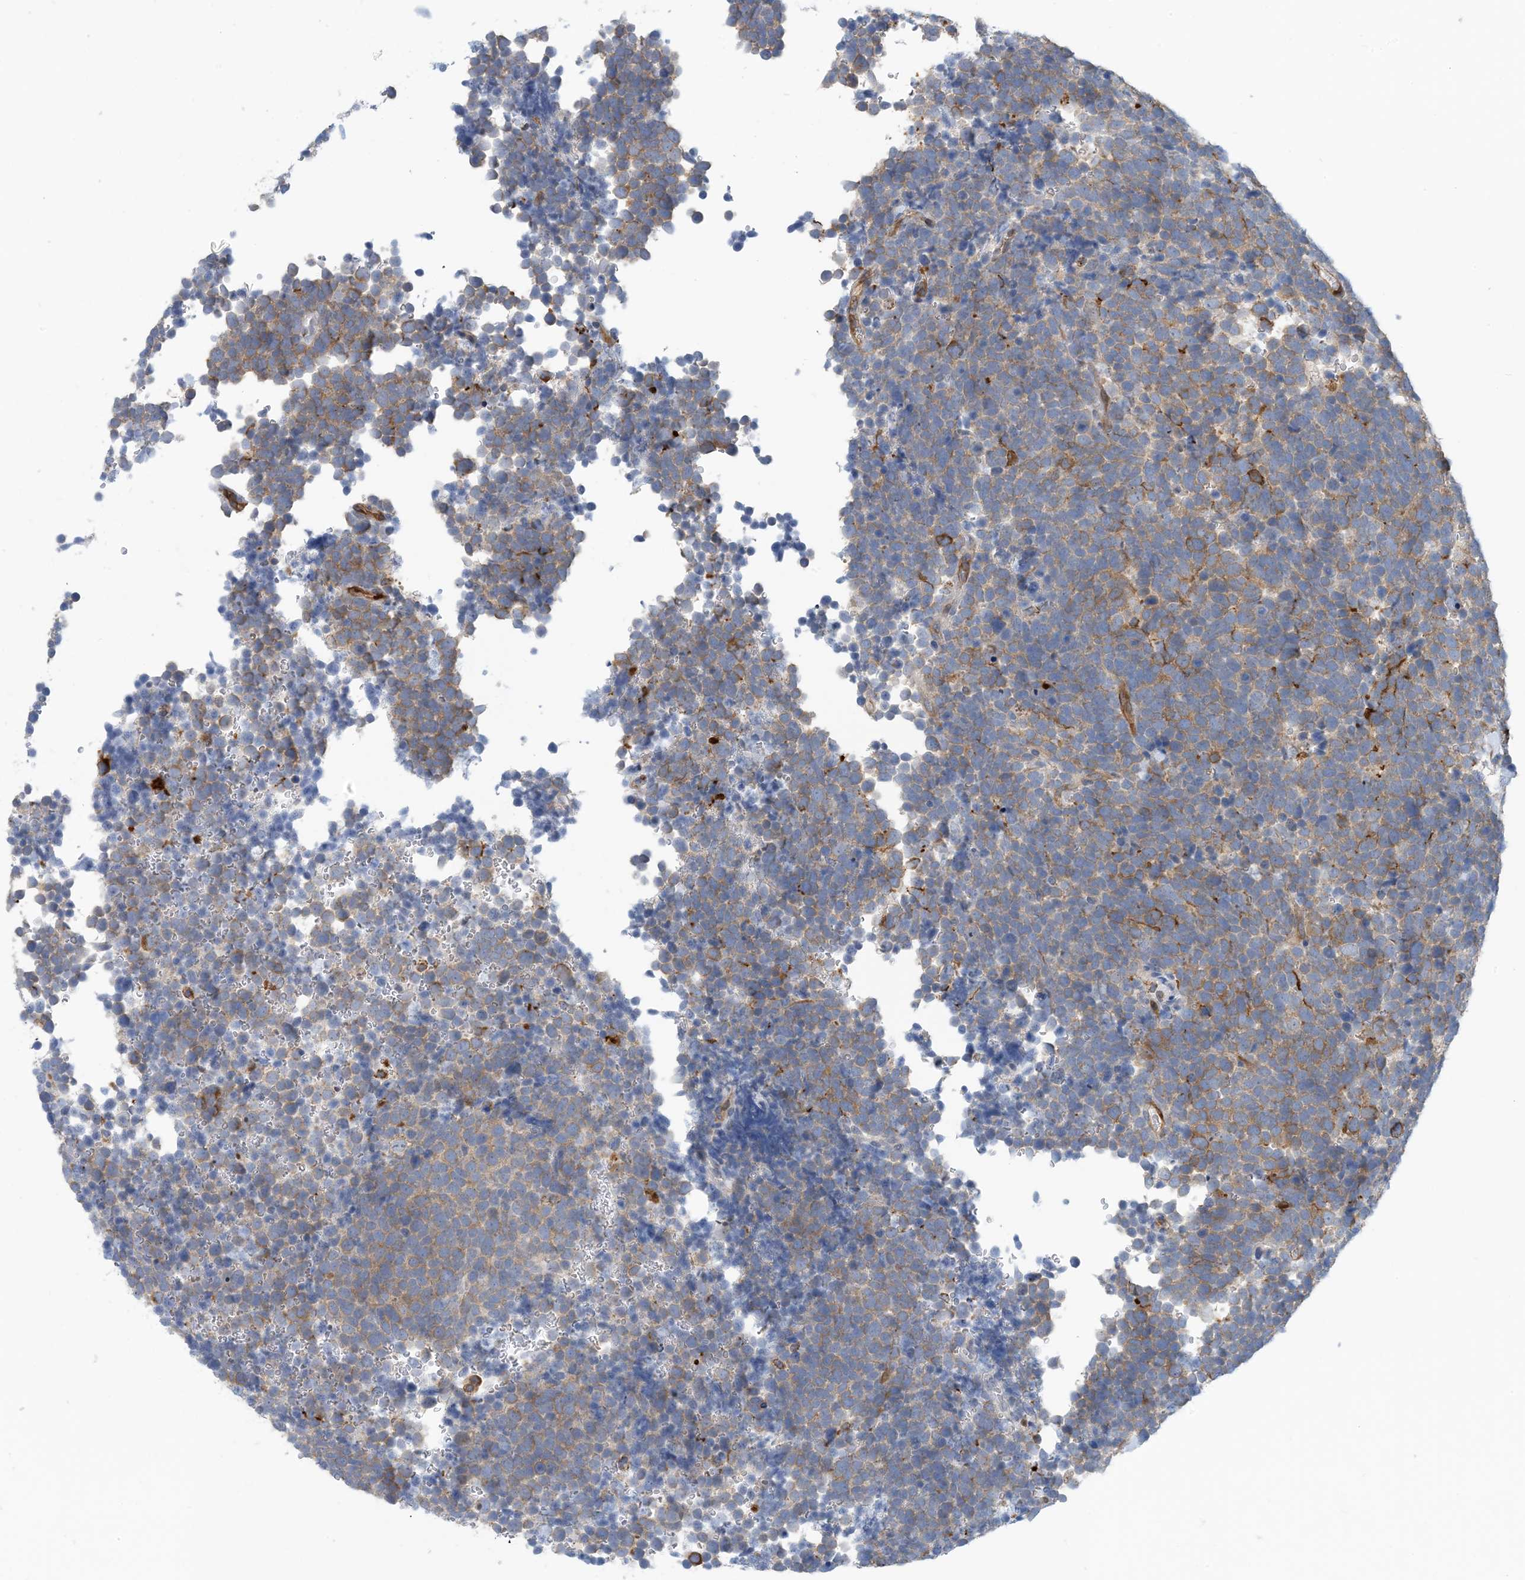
{"staining": {"intensity": "weak", "quantity": ">75%", "location": "cytoplasmic/membranous"}, "tissue": "urothelial cancer", "cell_type": "Tumor cells", "image_type": "cancer", "snomed": [{"axis": "morphology", "description": "Urothelial carcinoma, High grade"}, {"axis": "topography", "description": "Urinary bladder"}], "caption": "Brown immunohistochemical staining in urothelial cancer displays weak cytoplasmic/membranous staining in approximately >75% of tumor cells.", "gene": "EIF2A", "patient": {"sex": "female", "age": 82}}